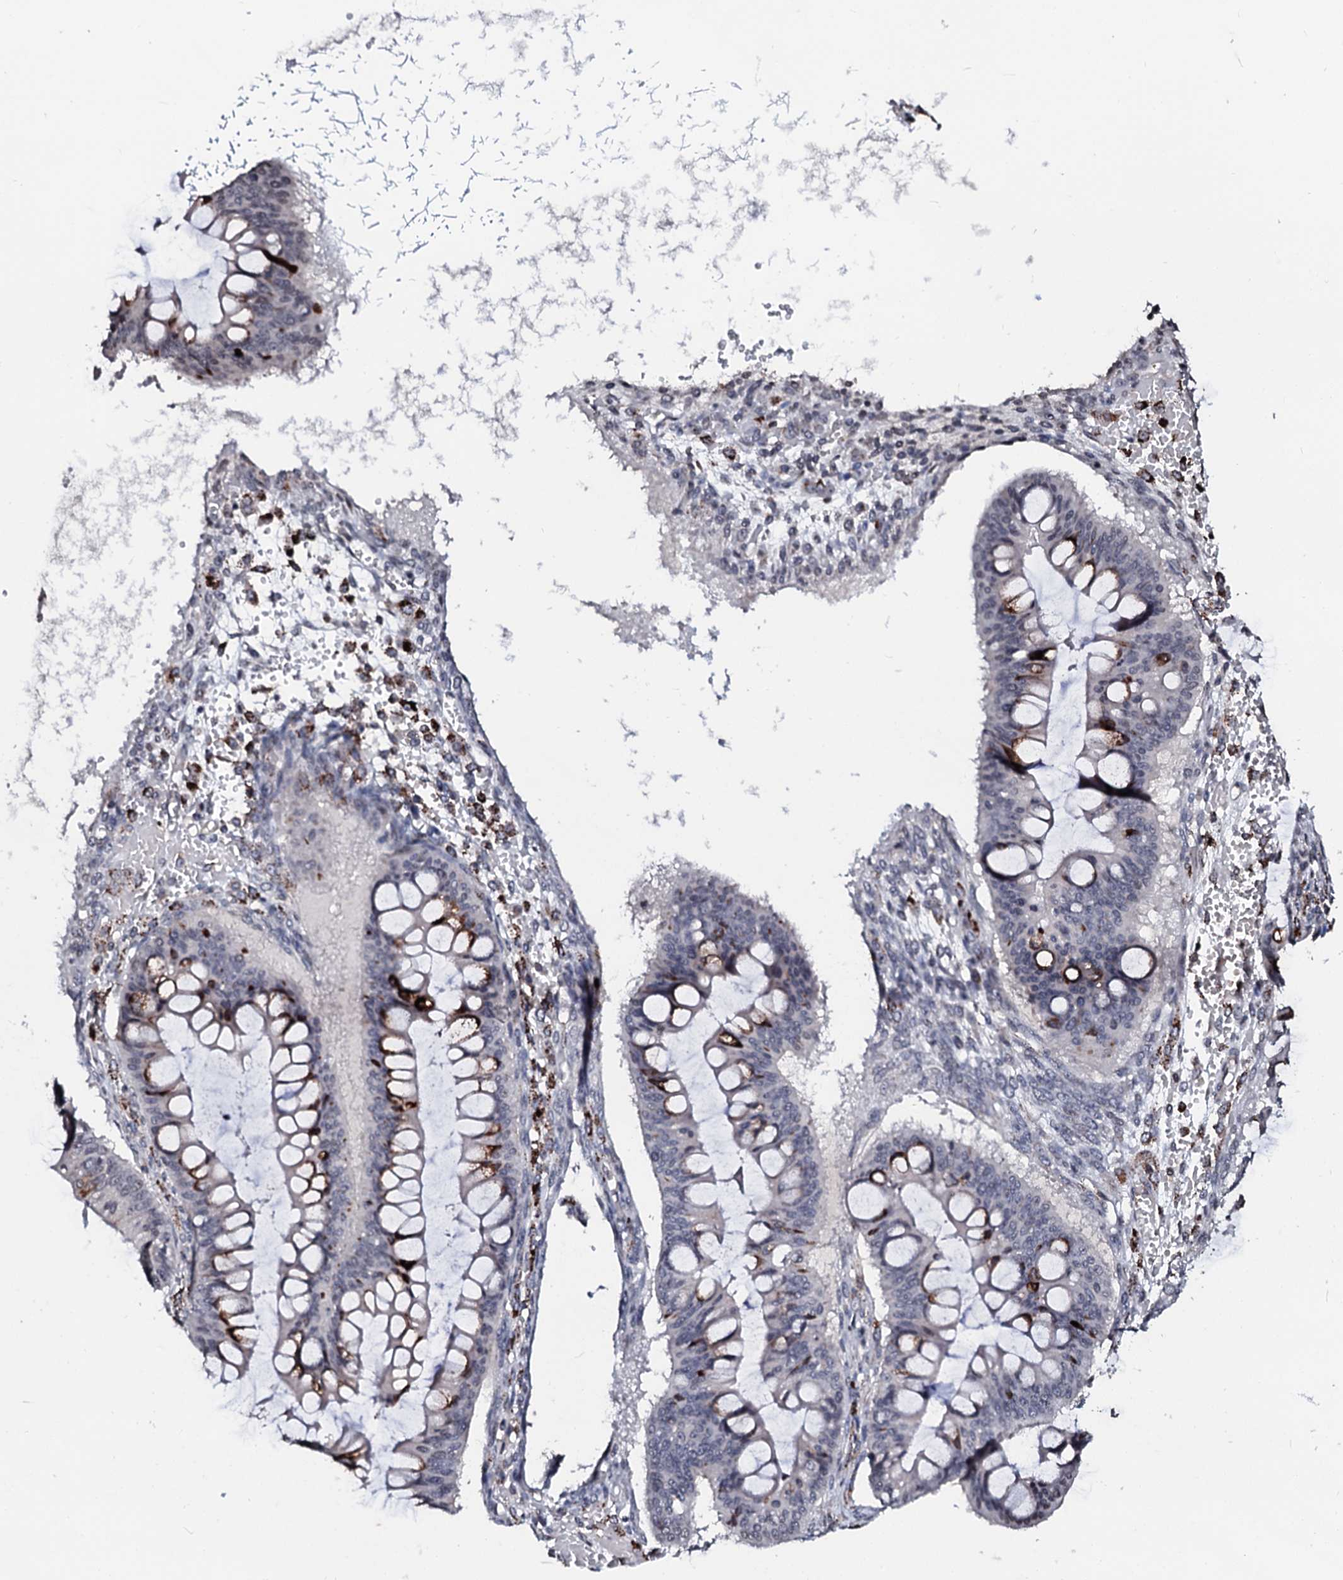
{"staining": {"intensity": "strong", "quantity": "<25%", "location": "cytoplasmic/membranous"}, "tissue": "ovarian cancer", "cell_type": "Tumor cells", "image_type": "cancer", "snomed": [{"axis": "morphology", "description": "Cystadenocarcinoma, mucinous, NOS"}, {"axis": "topography", "description": "Ovary"}], "caption": "The photomicrograph demonstrates a brown stain indicating the presence of a protein in the cytoplasmic/membranous of tumor cells in ovarian cancer.", "gene": "LSM11", "patient": {"sex": "female", "age": 73}}